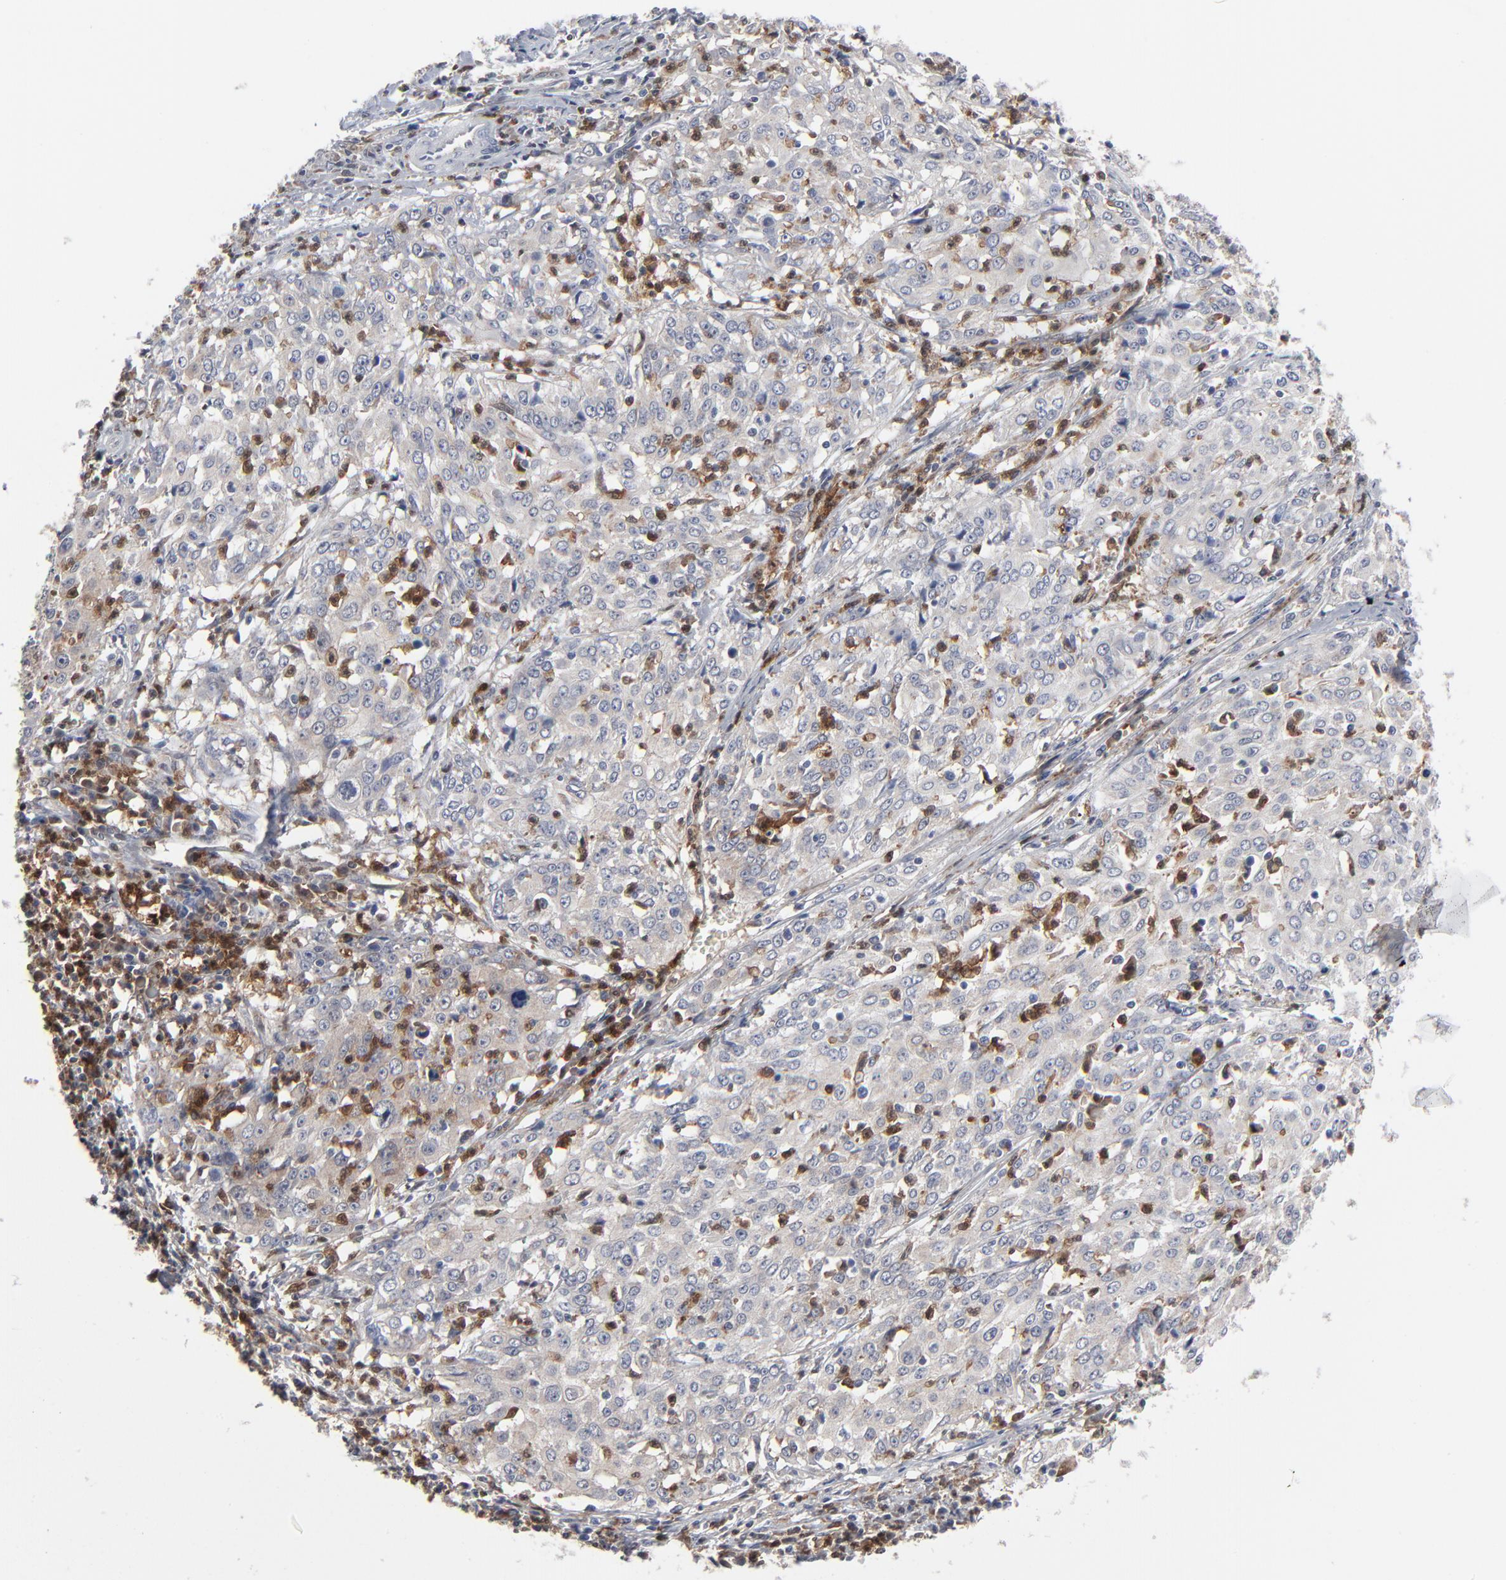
{"staining": {"intensity": "weak", "quantity": "<25%", "location": "cytoplasmic/membranous"}, "tissue": "cervical cancer", "cell_type": "Tumor cells", "image_type": "cancer", "snomed": [{"axis": "morphology", "description": "Squamous cell carcinoma, NOS"}, {"axis": "topography", "description": "Cervix"}], "caption": "This micrograph is of squamous cell carcinoma (cervical) stained with immunohistochemistry to label a protein in brown with the nuclei are counter-stained blue. There is no expression in tumor cells.", "gene": "BID", "patient": {"sex": "female", "age": 39}}